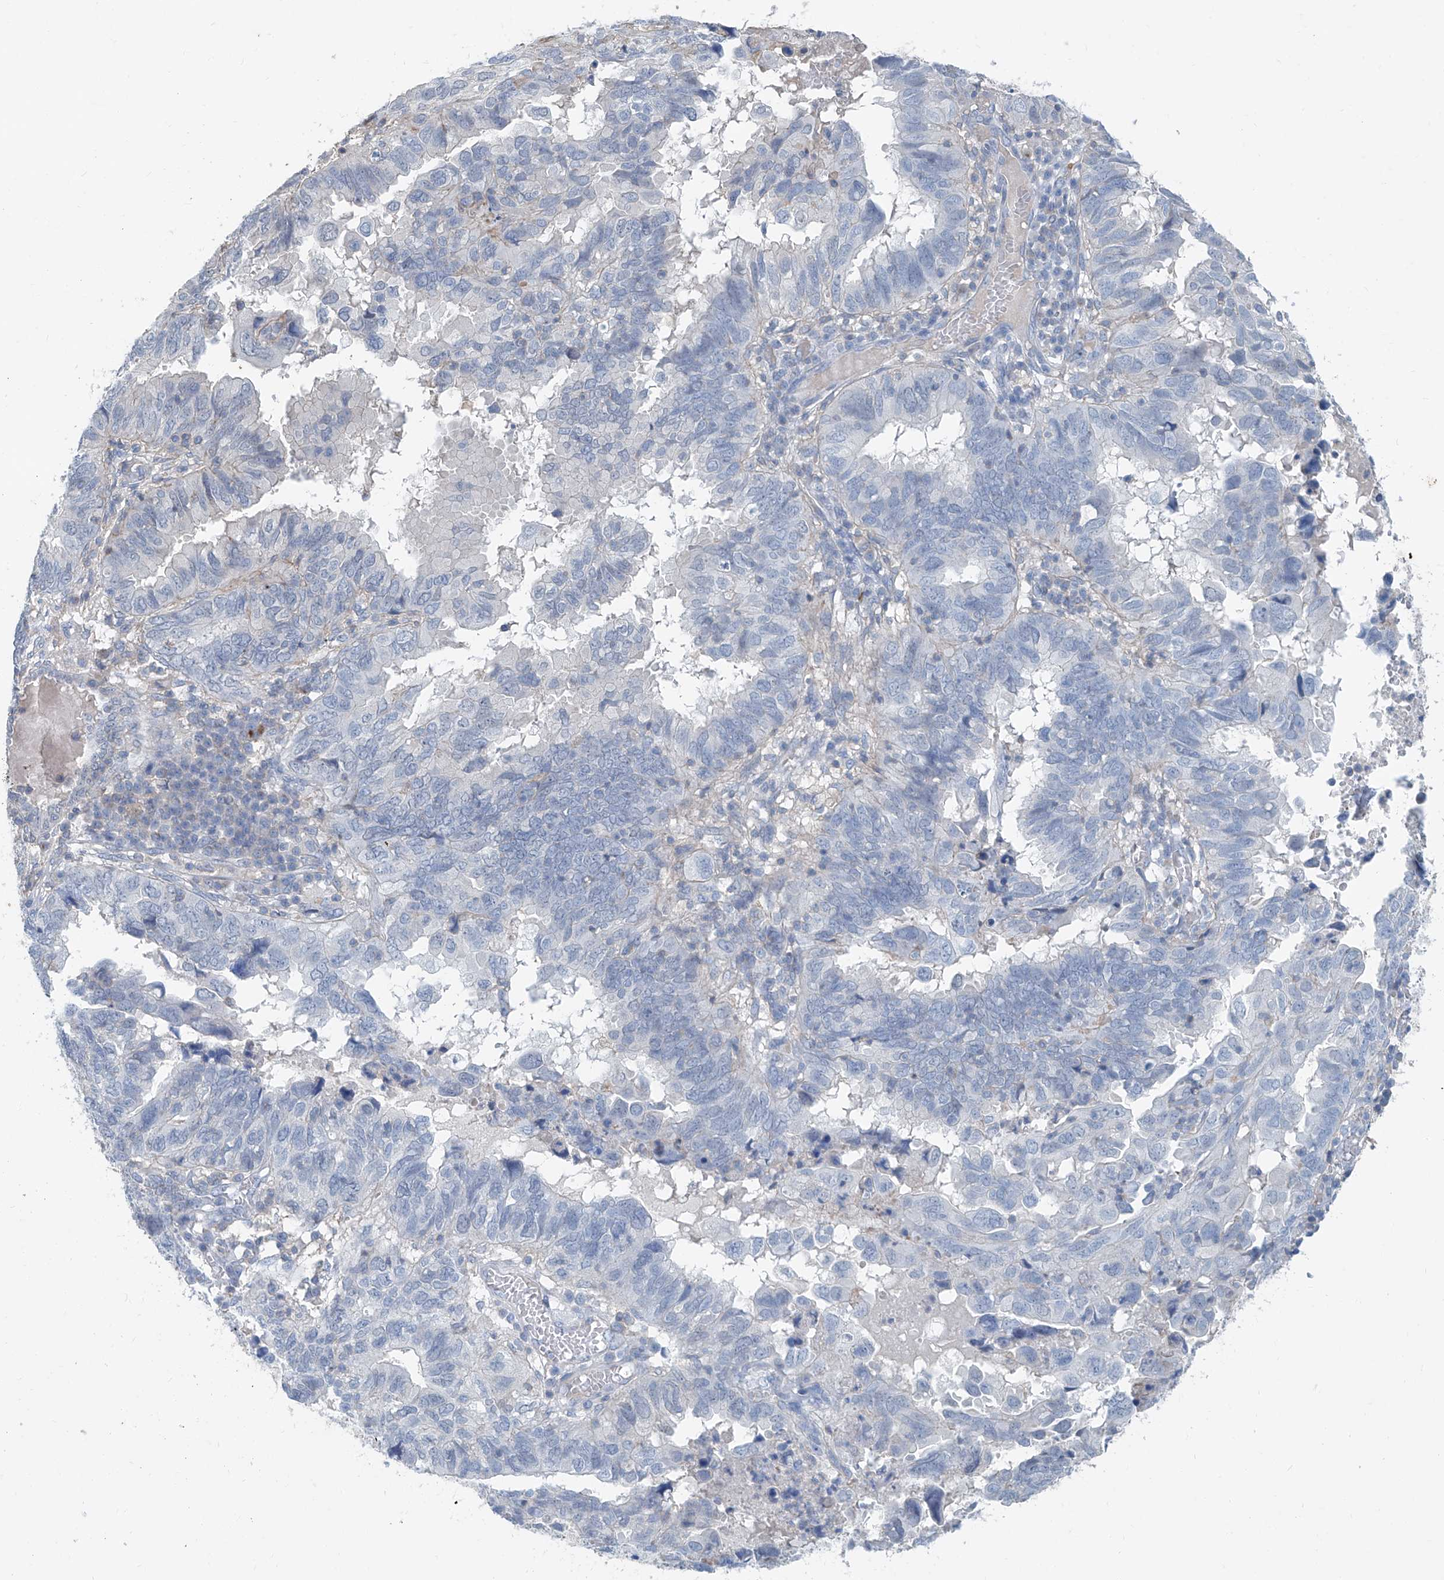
{"staining": {"intensity": "negative", "quantity": "none", "location": "none"}, "tissue": "endometrial cancer", "cell_type": "Tumor cells", "image_type": "cancer", "snomed": [{"axis": "morphology", "description": "Adenocarcinoma, NOS"}, {"axis": "topography", "description": "Uterus"}], "caption": "Tumor cells show no significant staining in endometrial cancer (adenocarcinoma). The staining is performed using DAB (3,3'-diaminobenzidine) brown chromogen with nuclei counter-stained in using hematoxylin.", "gene": "ANKRD34A", "patient": {"sex": "female", "age": 77}}